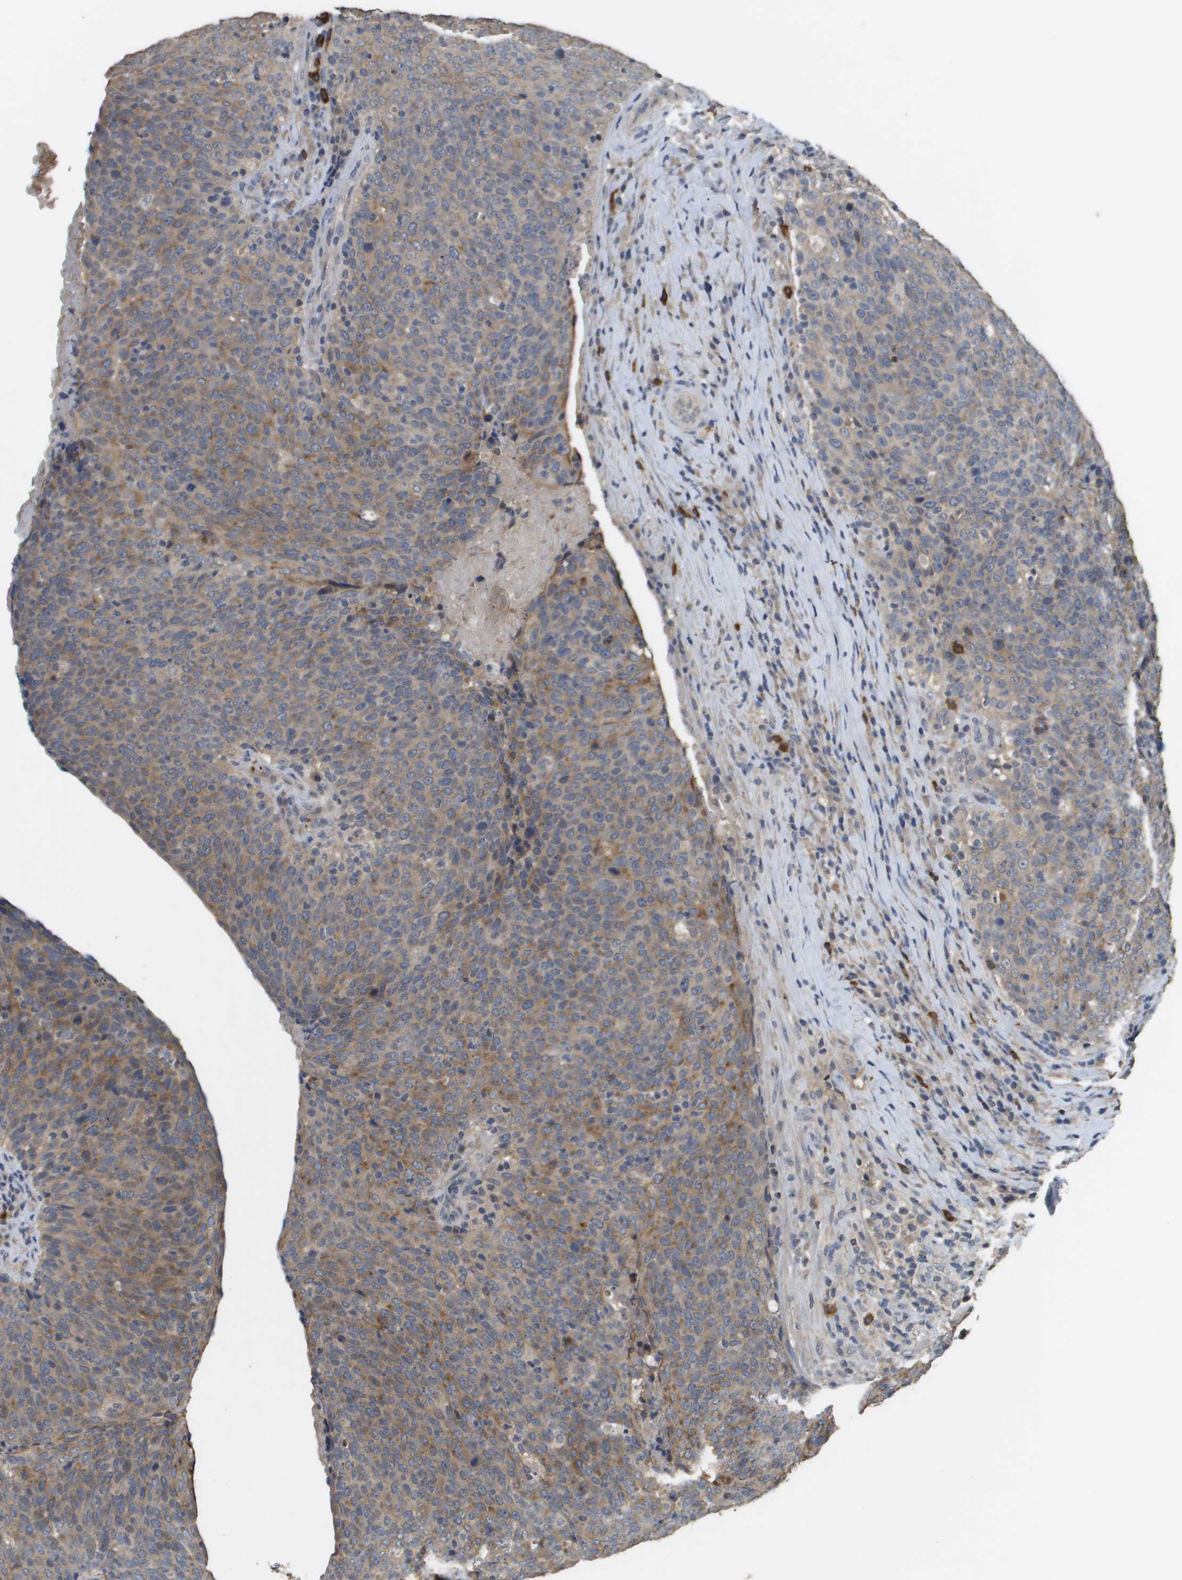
{"staining": {"intensity": "moderate", "quantity": ">75%", "location": "cytoplasmic/membranous"}, "tissue": "head and neck cancer", "cell_type": "Tumor cells", "image_type": "cancer", "snomed": [{"axis": "morphology", "description": "Squamous cell carcinoma, NOS"}, {"axis": "morphology", "description": "Squamous cell carcinoma, metastatic, NOS"}, {"axis": "topography", "description": "Lymph node"}, {"axis": "topography", "description": "Head-Neck"}], "caption": "DAB (3,3'-diaminobenzidine) immunohistochemical staining of head and neck cancer (metastatic squamous cell carcinoma) displays moderate cytoplasmic/membranous protein staining in about >75% of tumor cells.", "gene": "RAB27B", "patient": {"sex": "male", "age": 62}}